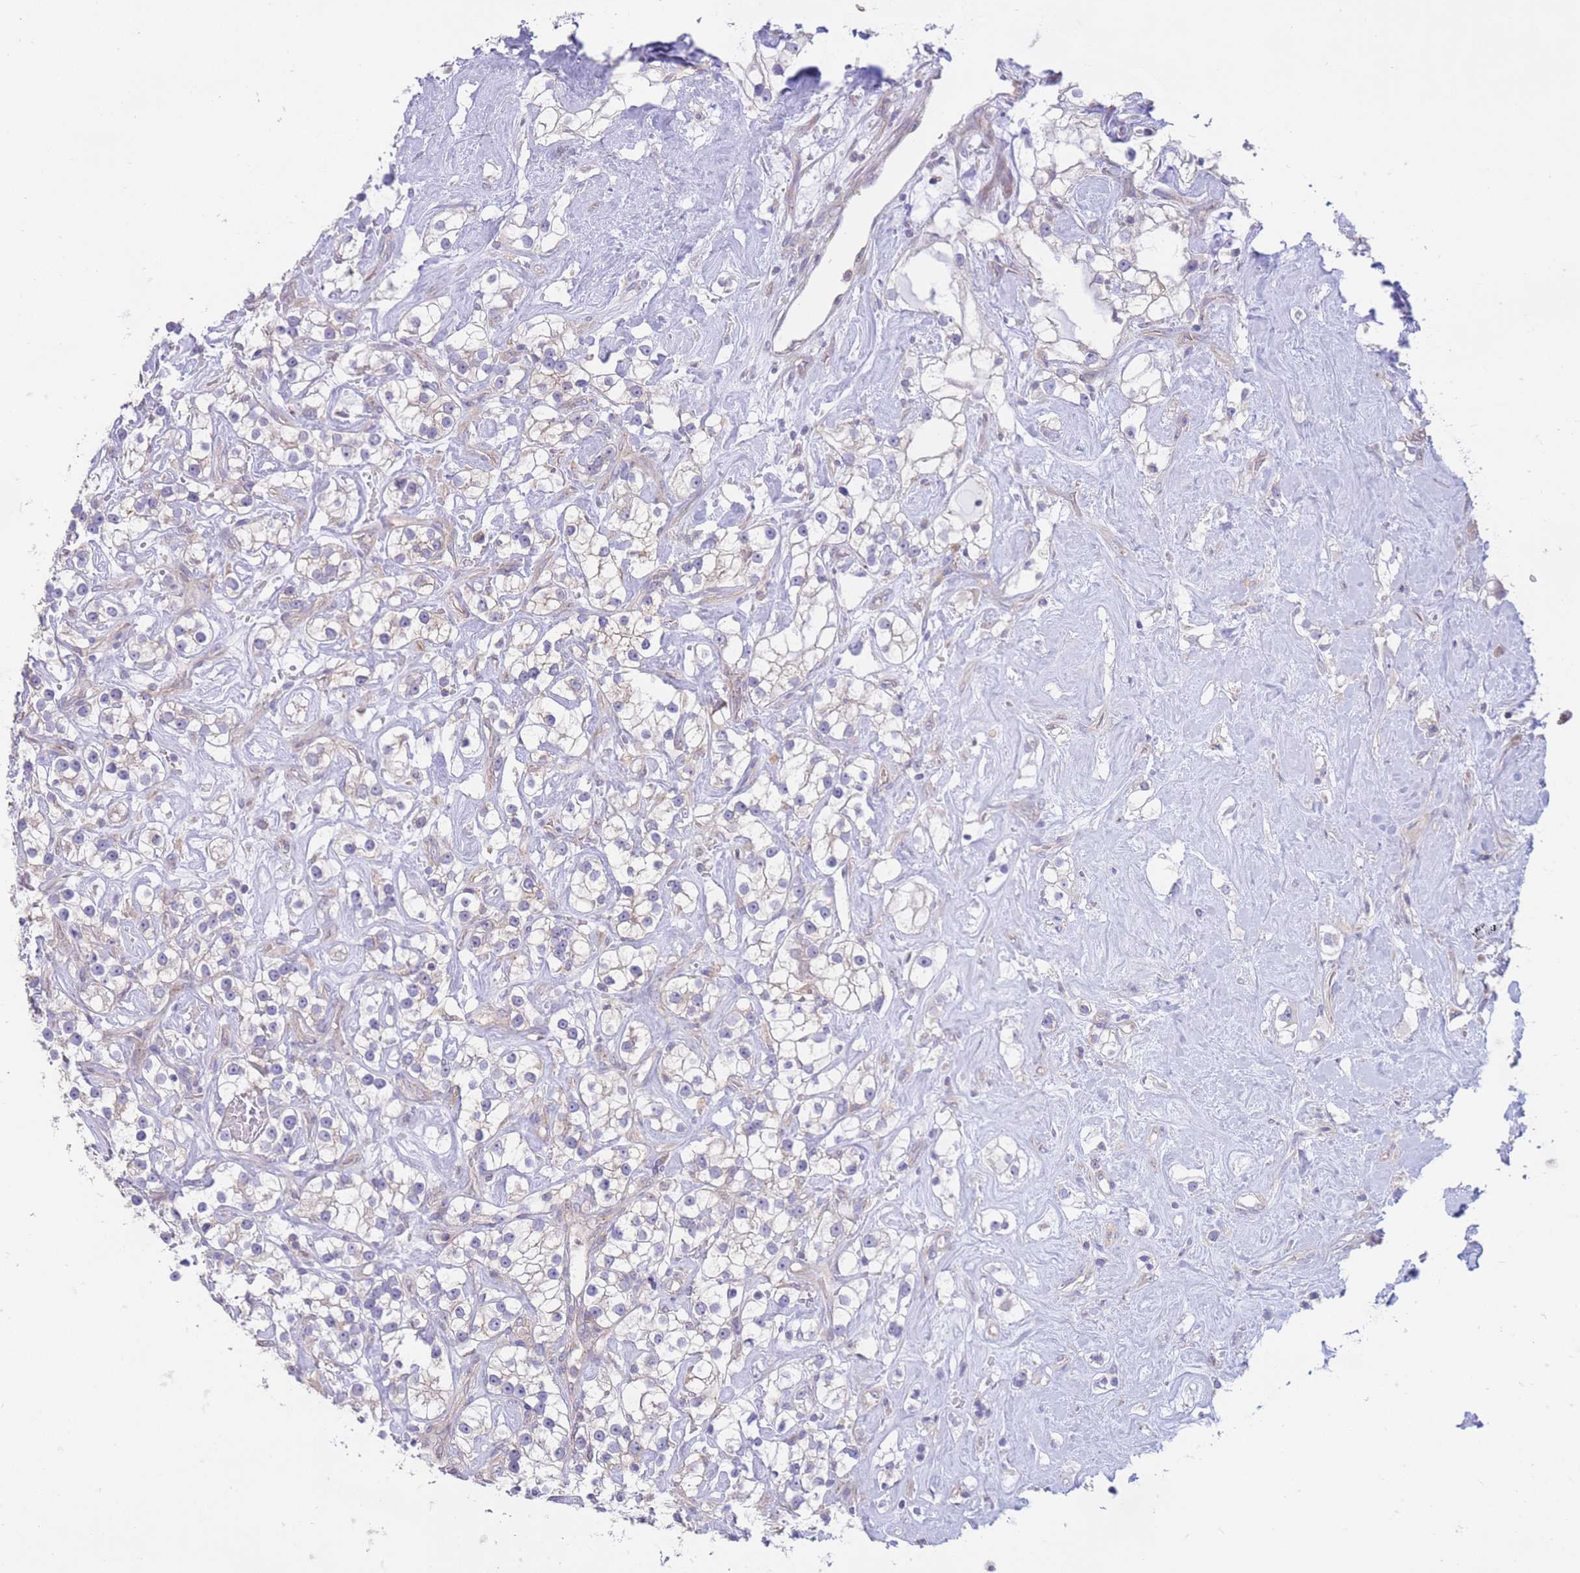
{"staining": {"intensity": "negative", "quantity": "none", "location": "none"}, "tissue": "renal cancer", "cell_type": "Tumor cells", "image_type": "cancer", "snomed": [{"axis": "morphology", "description": "Adenocarcinoma, NOS"}, {"axis": "topography", "description": "Kidney"}], "caption": "A histopathology image of renal cancer (adenocarcinoma) stained for a protein demonstrates no brown staining in tumor cells.", "gene": "ALS2CL", "patient": {"sex": "male", "age": 77}}